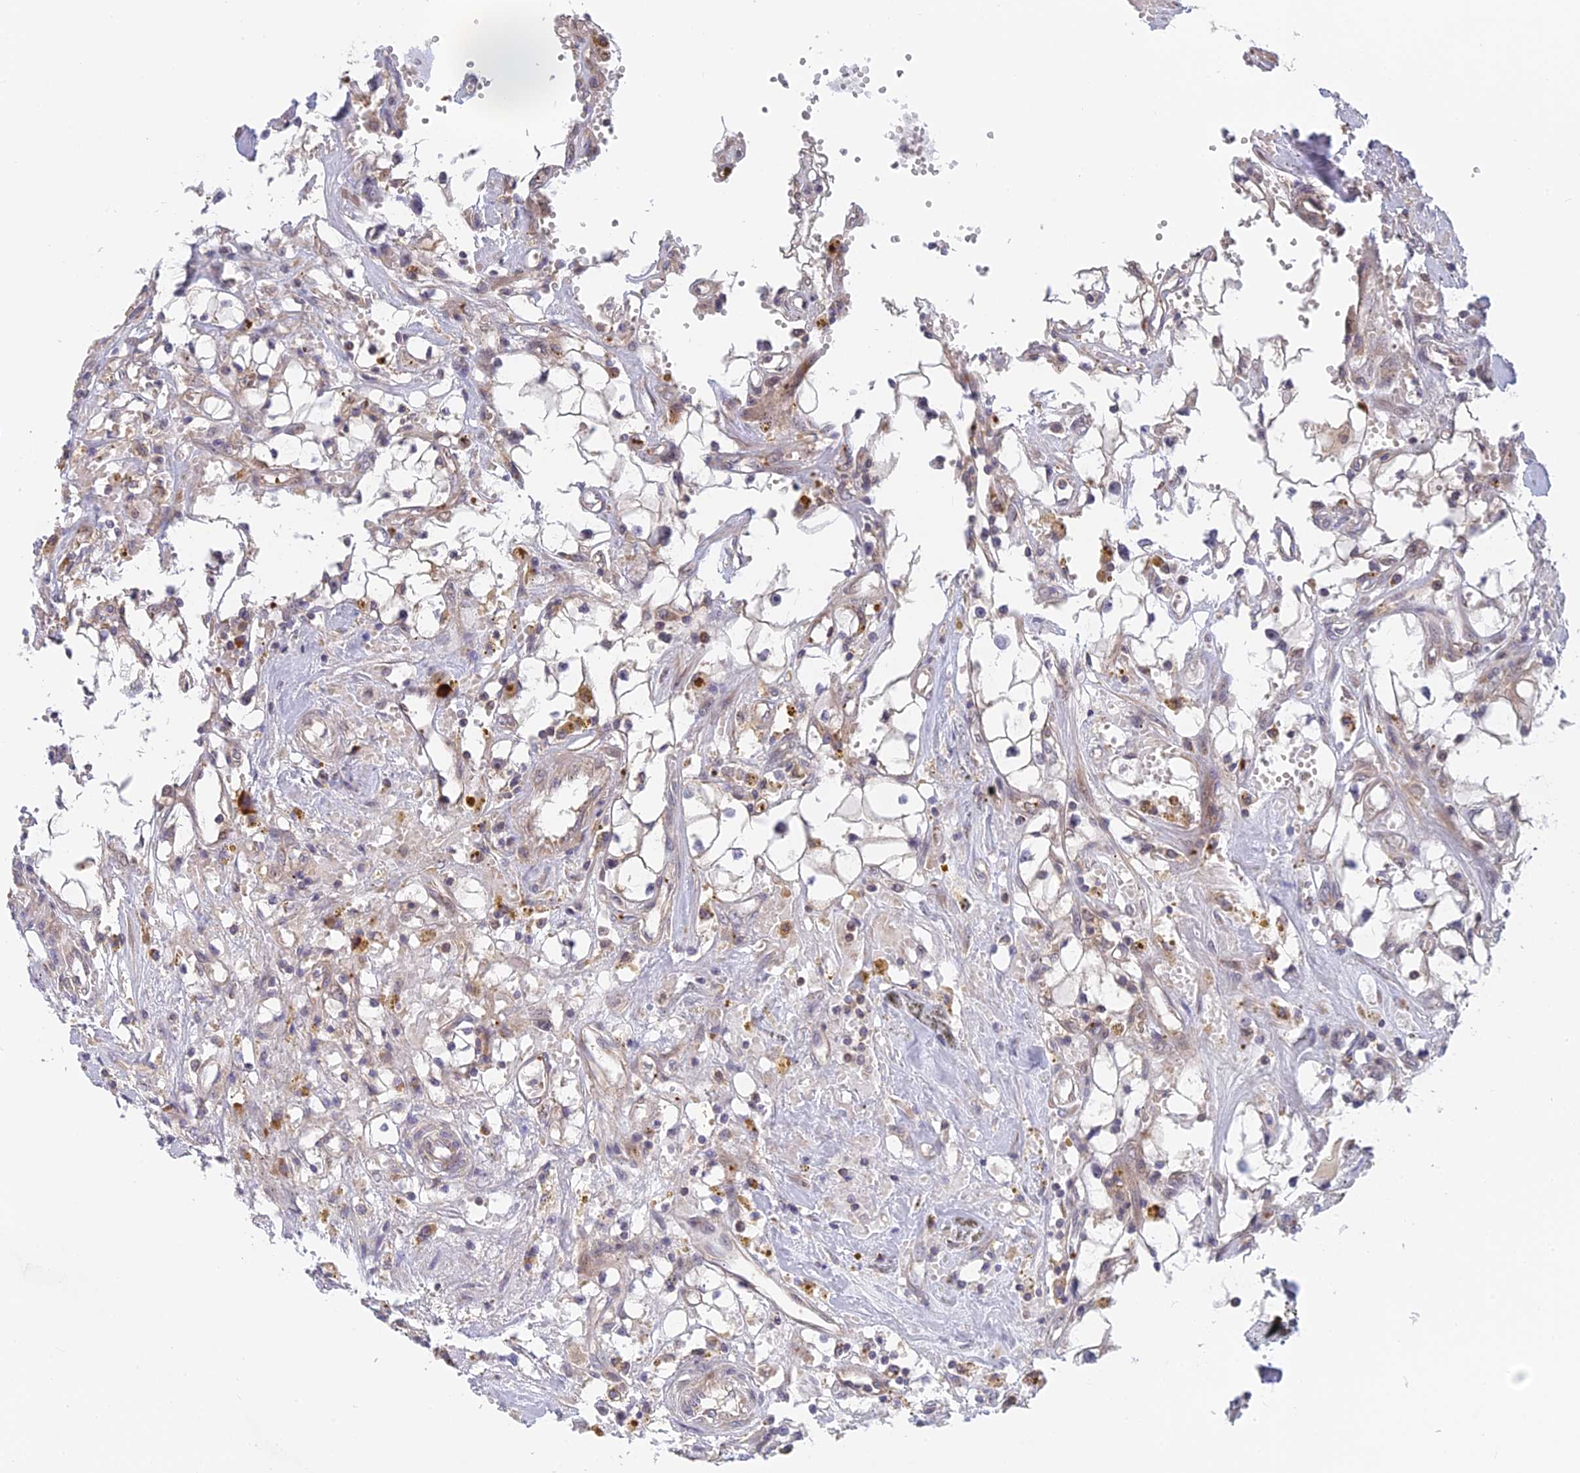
{"staining": {"intensity": "negative", "quantity": "none", "location": "none"}, "tissue": "renal cancer", "cell_type": "Tumor cells", "image_type": "cancer", "snomed": [{"axis": "morphology", "description": "Adenocarcinoma, NOS"}, {"axis": "topography", "description": "Kidney"}], "caption": "Immunohistochemistry (IHC) micrograph of neoplastic tissue: human renal cancer (adenocarcinoma) stained with DAB (3,3'-diaminobenzidine) demonstrates no significant protein staining in tumor cells.", "gene": "IL21R", "patient": {"sex": "male", "age": 56}}